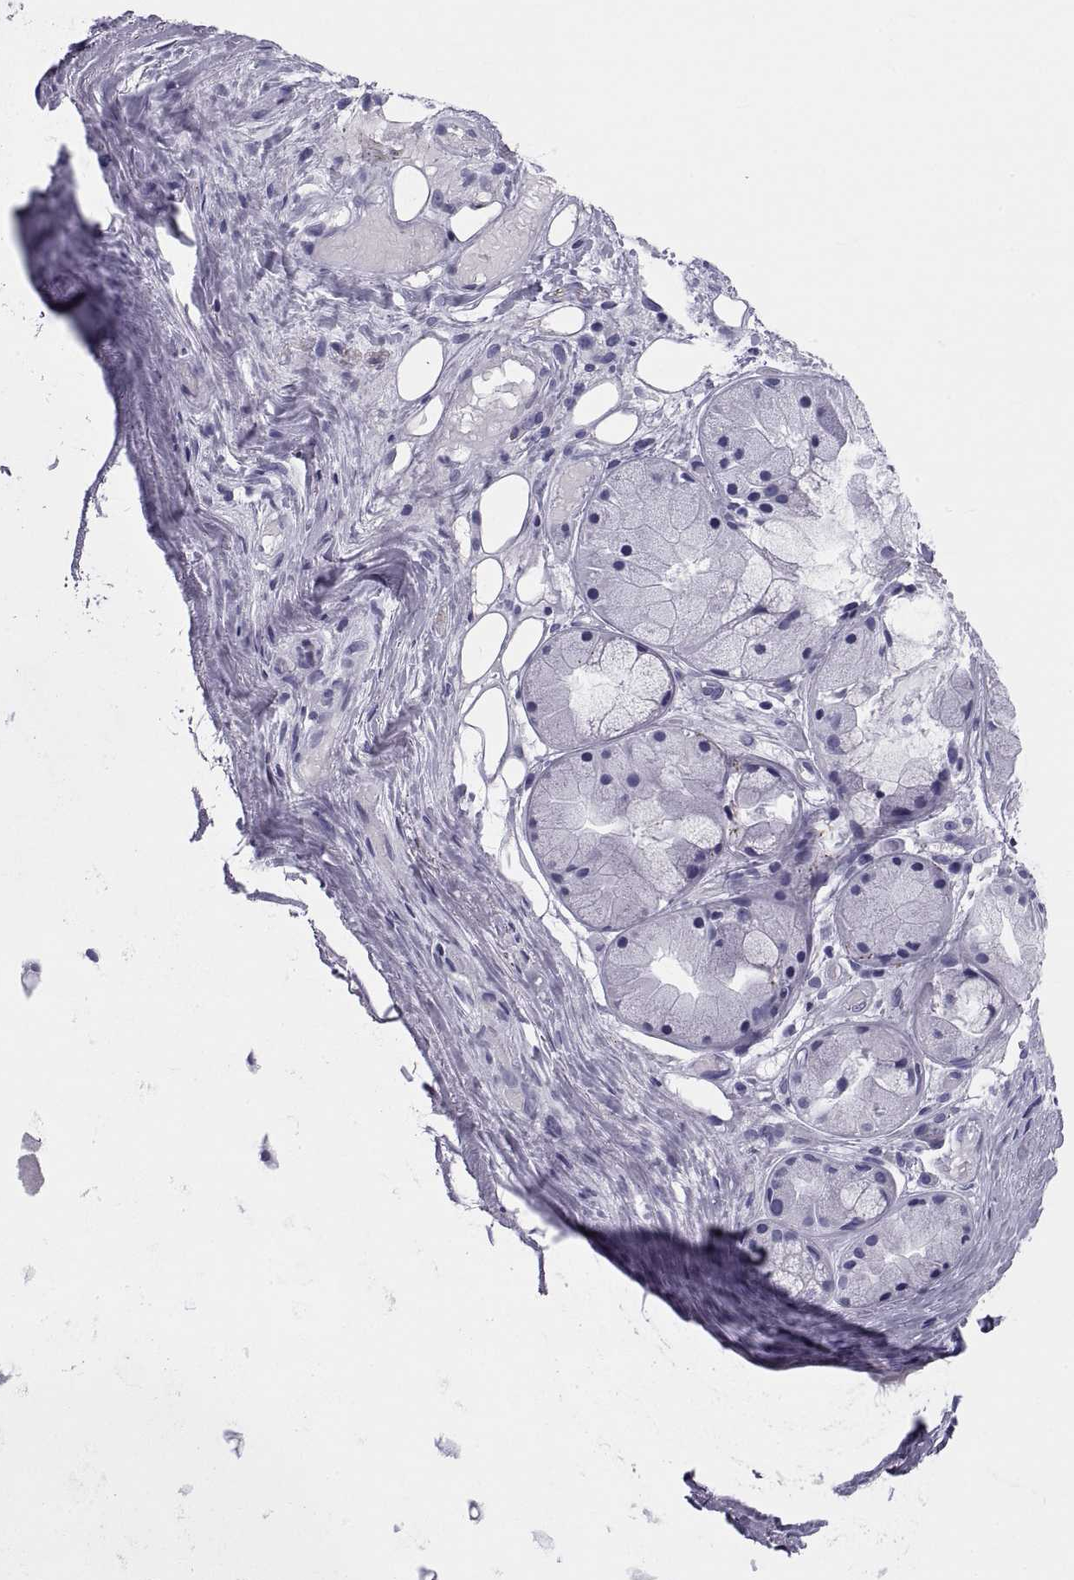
{"staining": {"intensity": "negative", "quantity": "none", "location": "none"}, "tissue": "soft tissue", "cell_type": "Chondrocytes", "image_type": "normal", "snomed": [{"axis": "morphology", "description": "Normal tissue, NOS"}, {"axis": "topography", "description": "Cartilage tissue"}], "caption": "An image of soft tissue stained for a protein displays no brown staining in chondrocytes.", "gene": "DEFB129", "patient": {"sex": "male", "age": 62}}